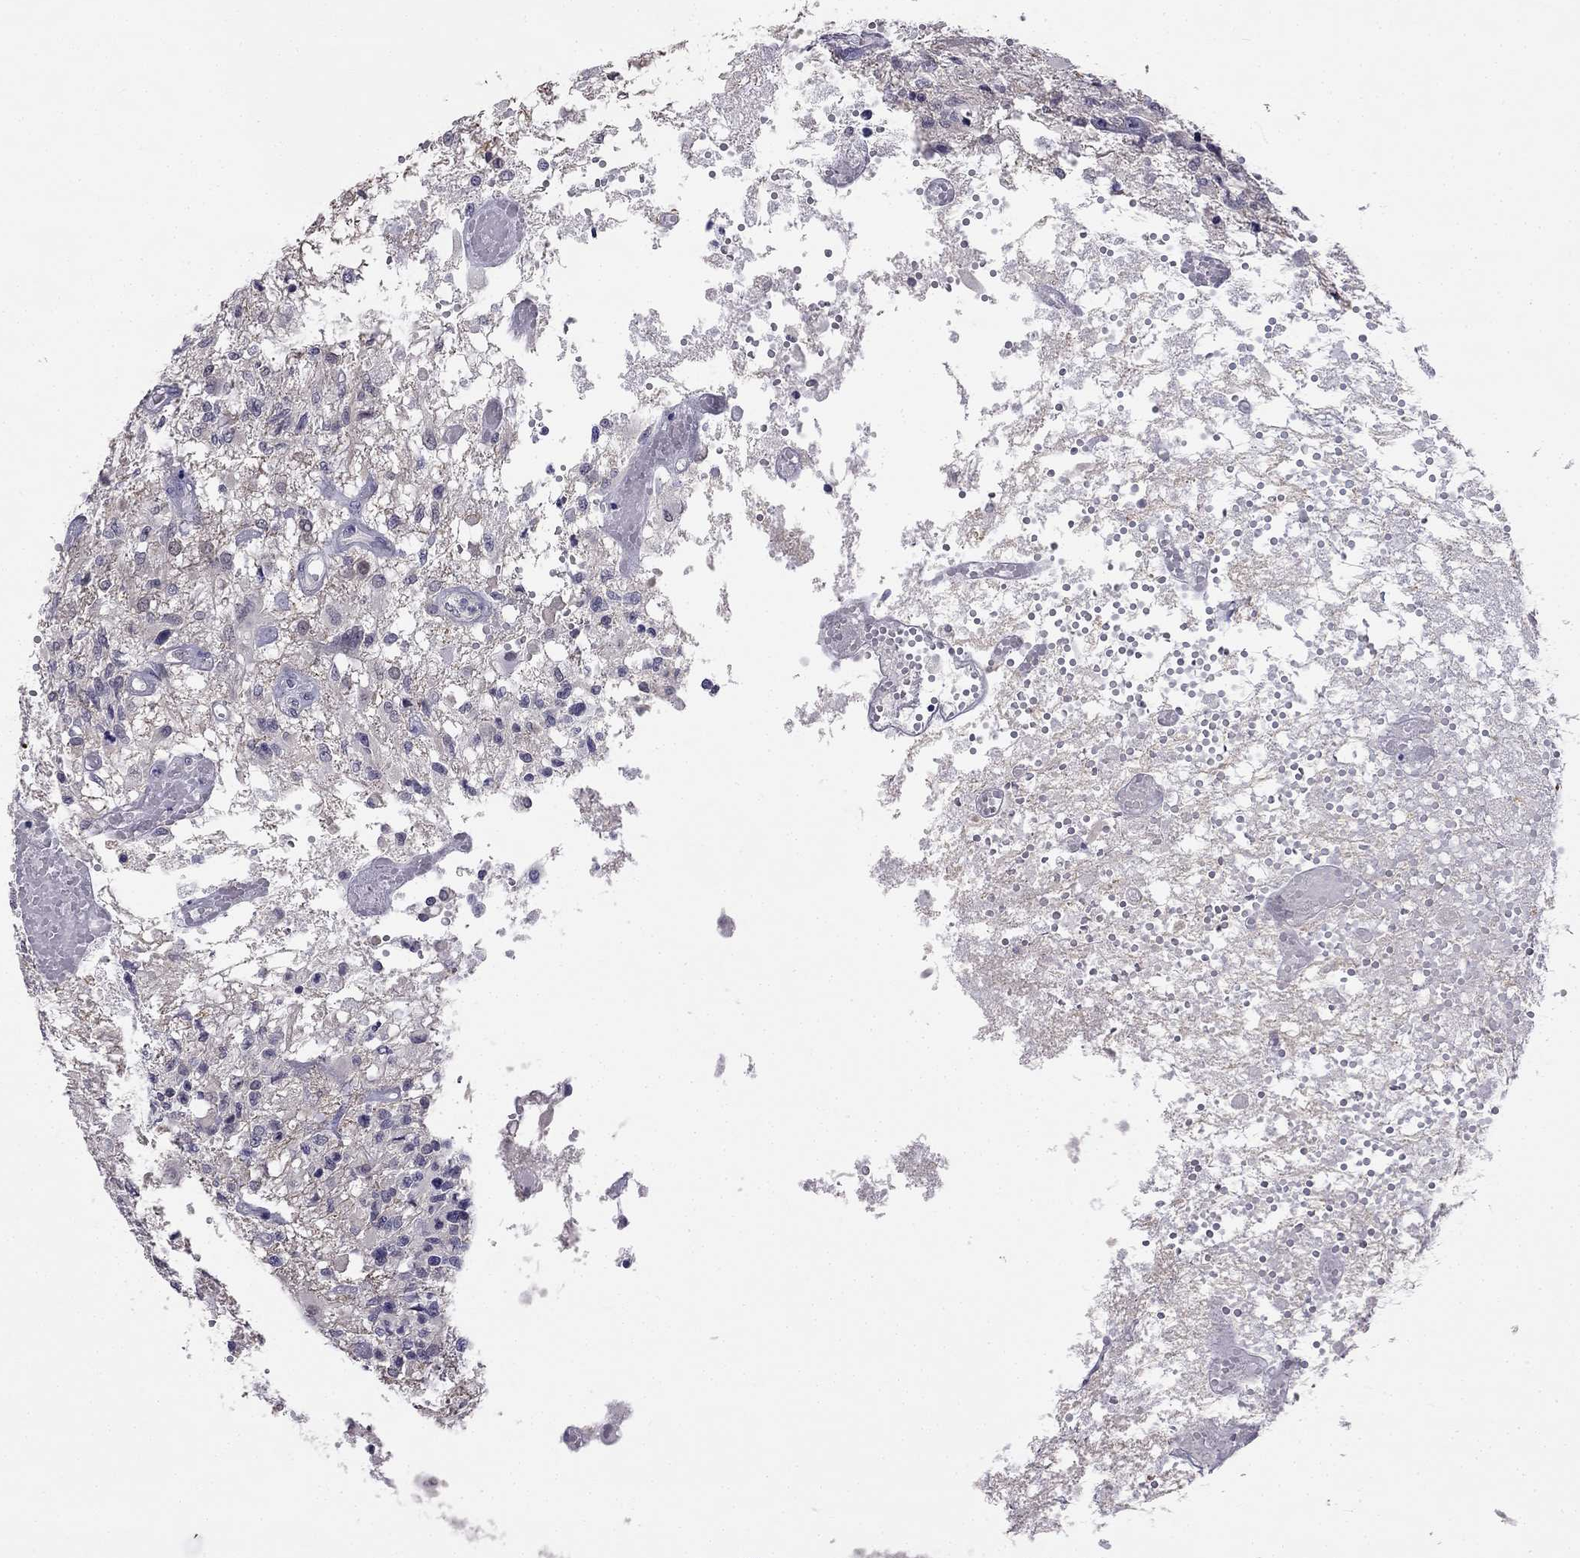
{"staining": {"intensity": "negative", "quantity": "none", "location": "none"}, "tissue": "glioma", "cell_type": "Tumor cells", "image_type": "cancer", "snomed": [{"axis": "morphology", "description": "Glioma, malignant, High grade"}, {"axis": "topography", "description": "Brain"}], "caption": "This is a micrograph of IHC staining of malignant glioma (high-grade), which shows no expression in tumor cells.", "gene": "C16orf89", "patient": {"sex": "female", "age": 63}}